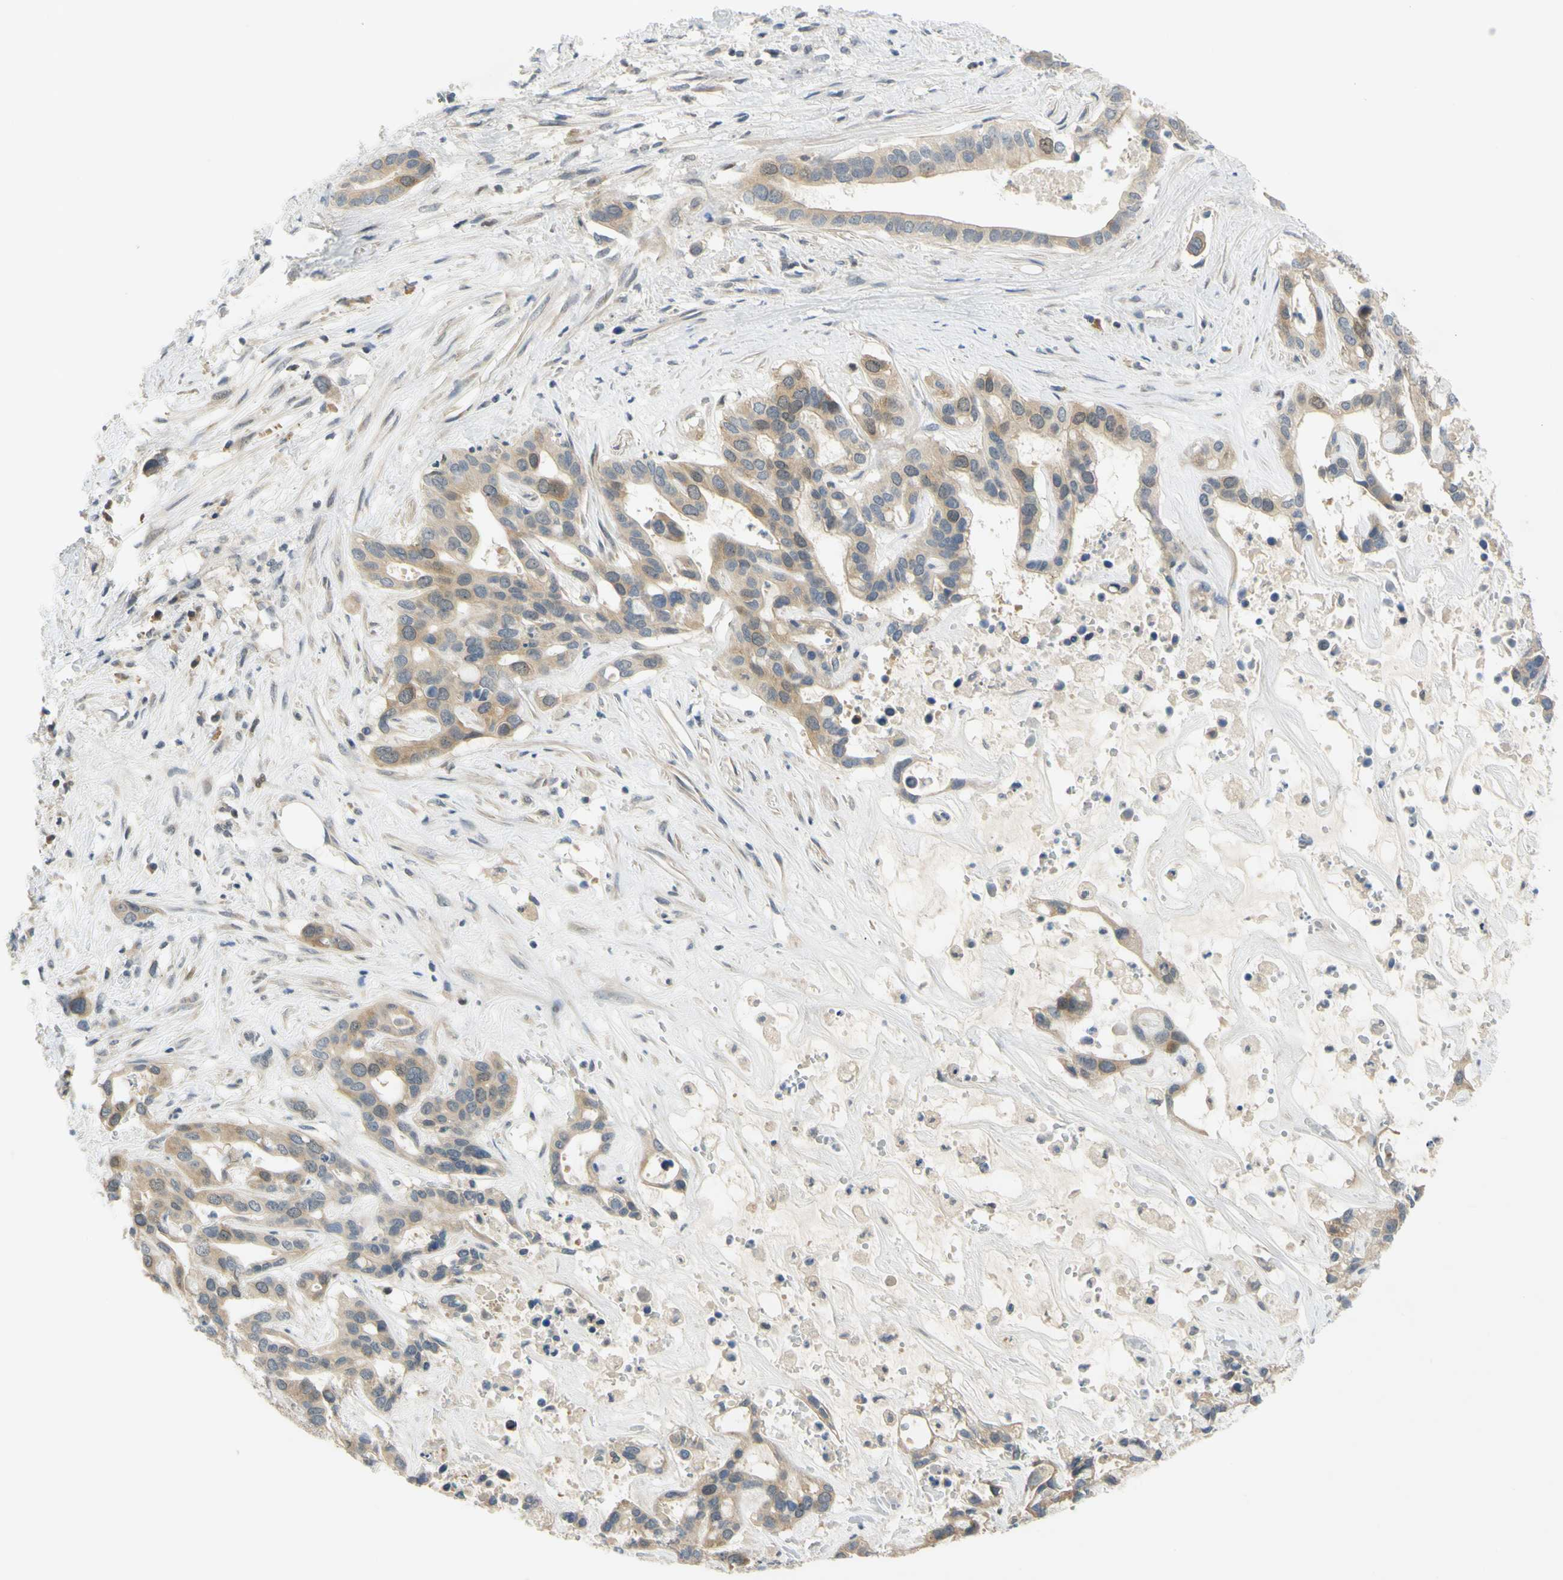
{"staining": {"intensity": "moderate", "quantity": ">75%", "location": "cytoplasmic/membranous"}, "tissue": "liver cancer", "cell_type": "Tumor cells", "image_type": "cancer", "snomed": [{"axis": "morphology", "description": "Cholangiocarcinoma"}, {"axis": "topography", "description": "Liver"}], "caption": "IHC photomicrograph of neoplastic tissue: liver cholangiocarcinoma stained using IHC displays medium levels of moderate protein expression localized specifically in the cytoplasmic/membranous of tumor cells, appearing as a cytoplasmic/membranous brown color.", "gene": "CCNB2", "patient": {"sex": "female", "age": 65}}